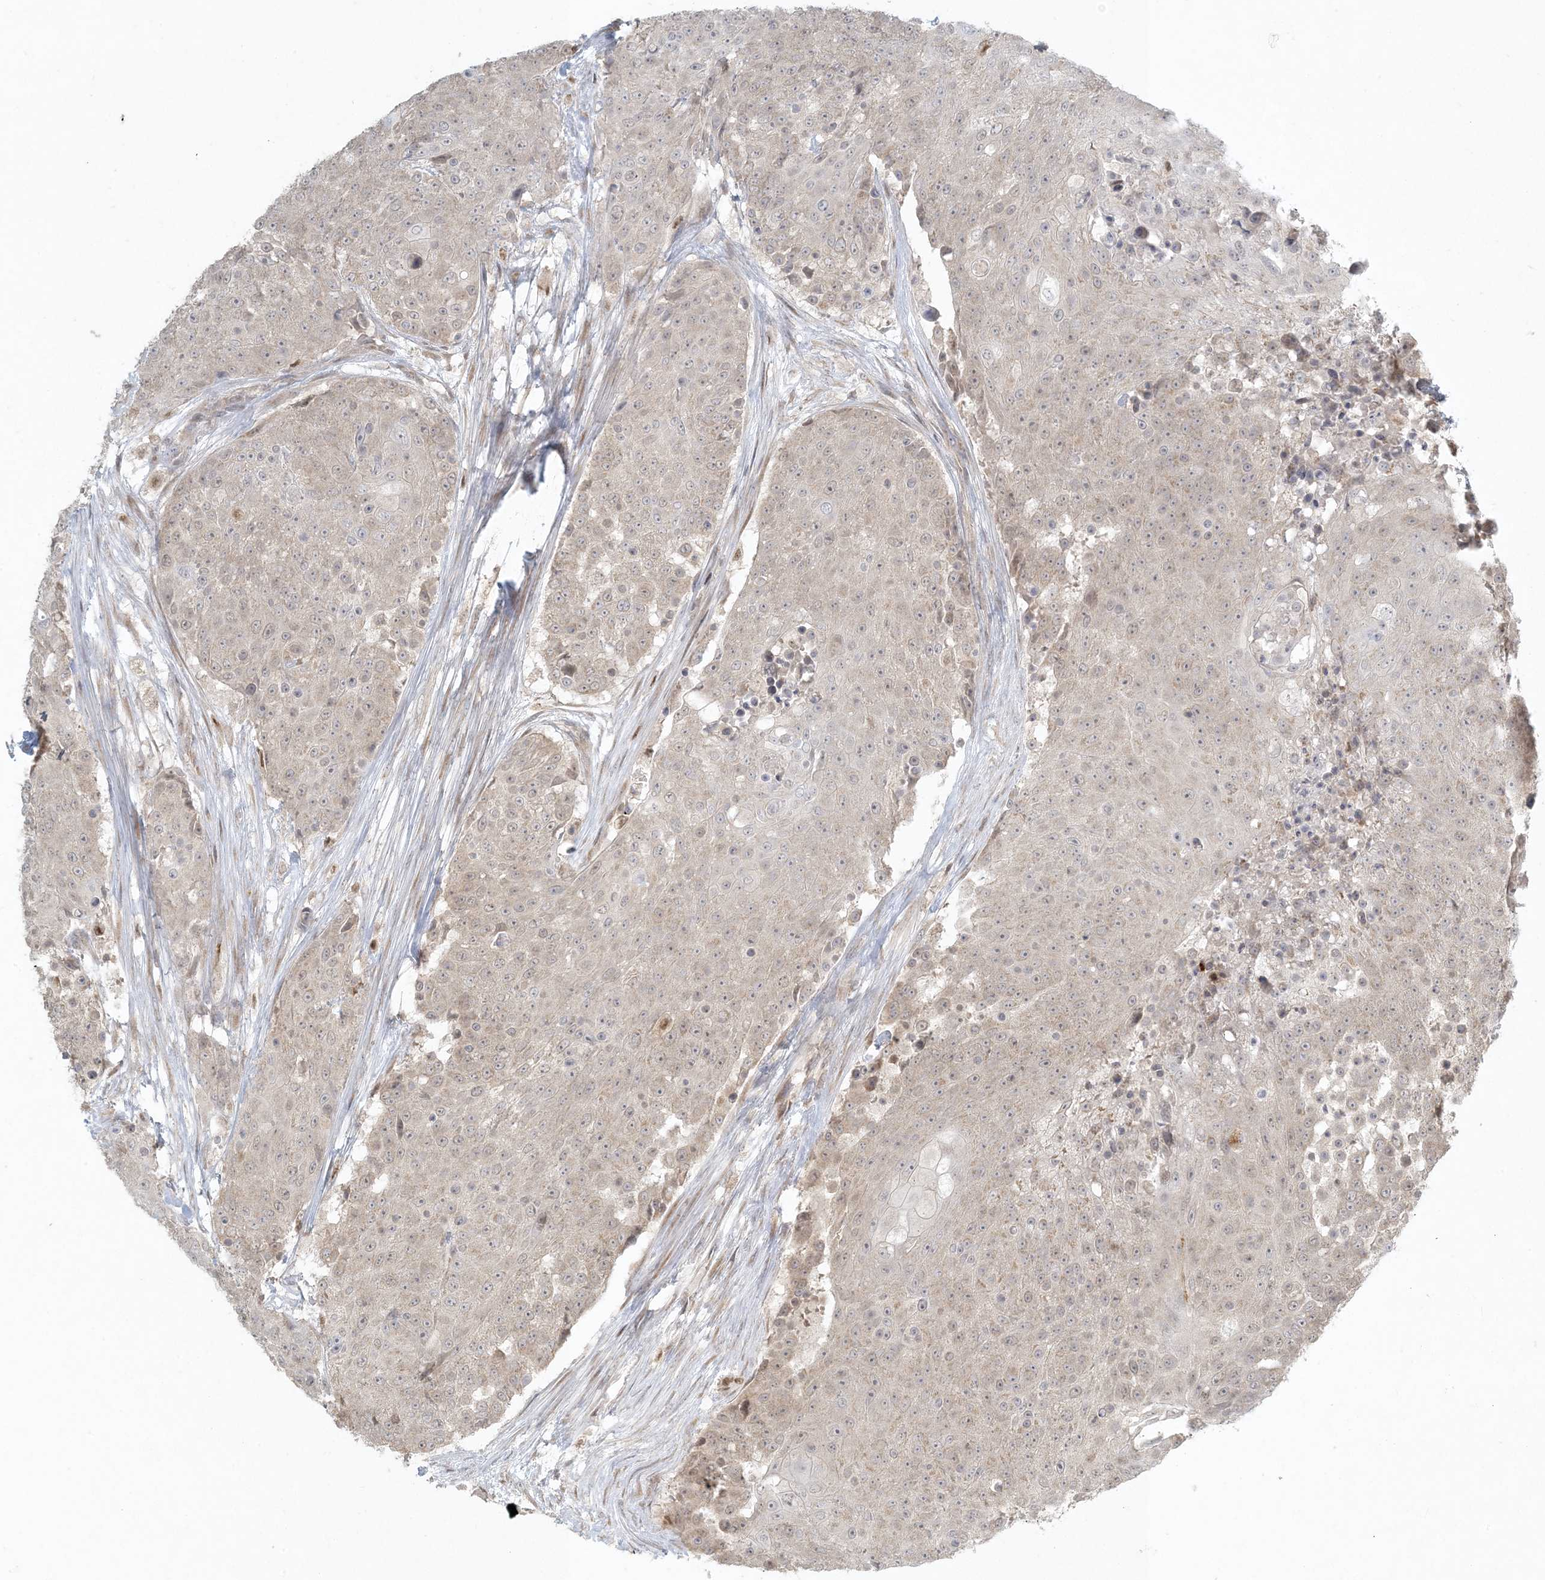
{"staining": {"intensity": "weak", "quantity": "<25%", "location": "cytoplasmic/membranous"}, "tissue": "urothelial cancer", "cell_type": "Tumor cells", "image_type": "cancer", "snomed": [{"axis": "morphology", "description": "Urothelial carcinoma, High grade"}, {"axis": "topography", "description": "Urinary bladder"}], "caption": "Photomicrograph shows no protein positivity in tumor cells of urothelial cancer tissue.", "gene": "CTDNEP1", "patient": {"sex": "female", "age": 63}}